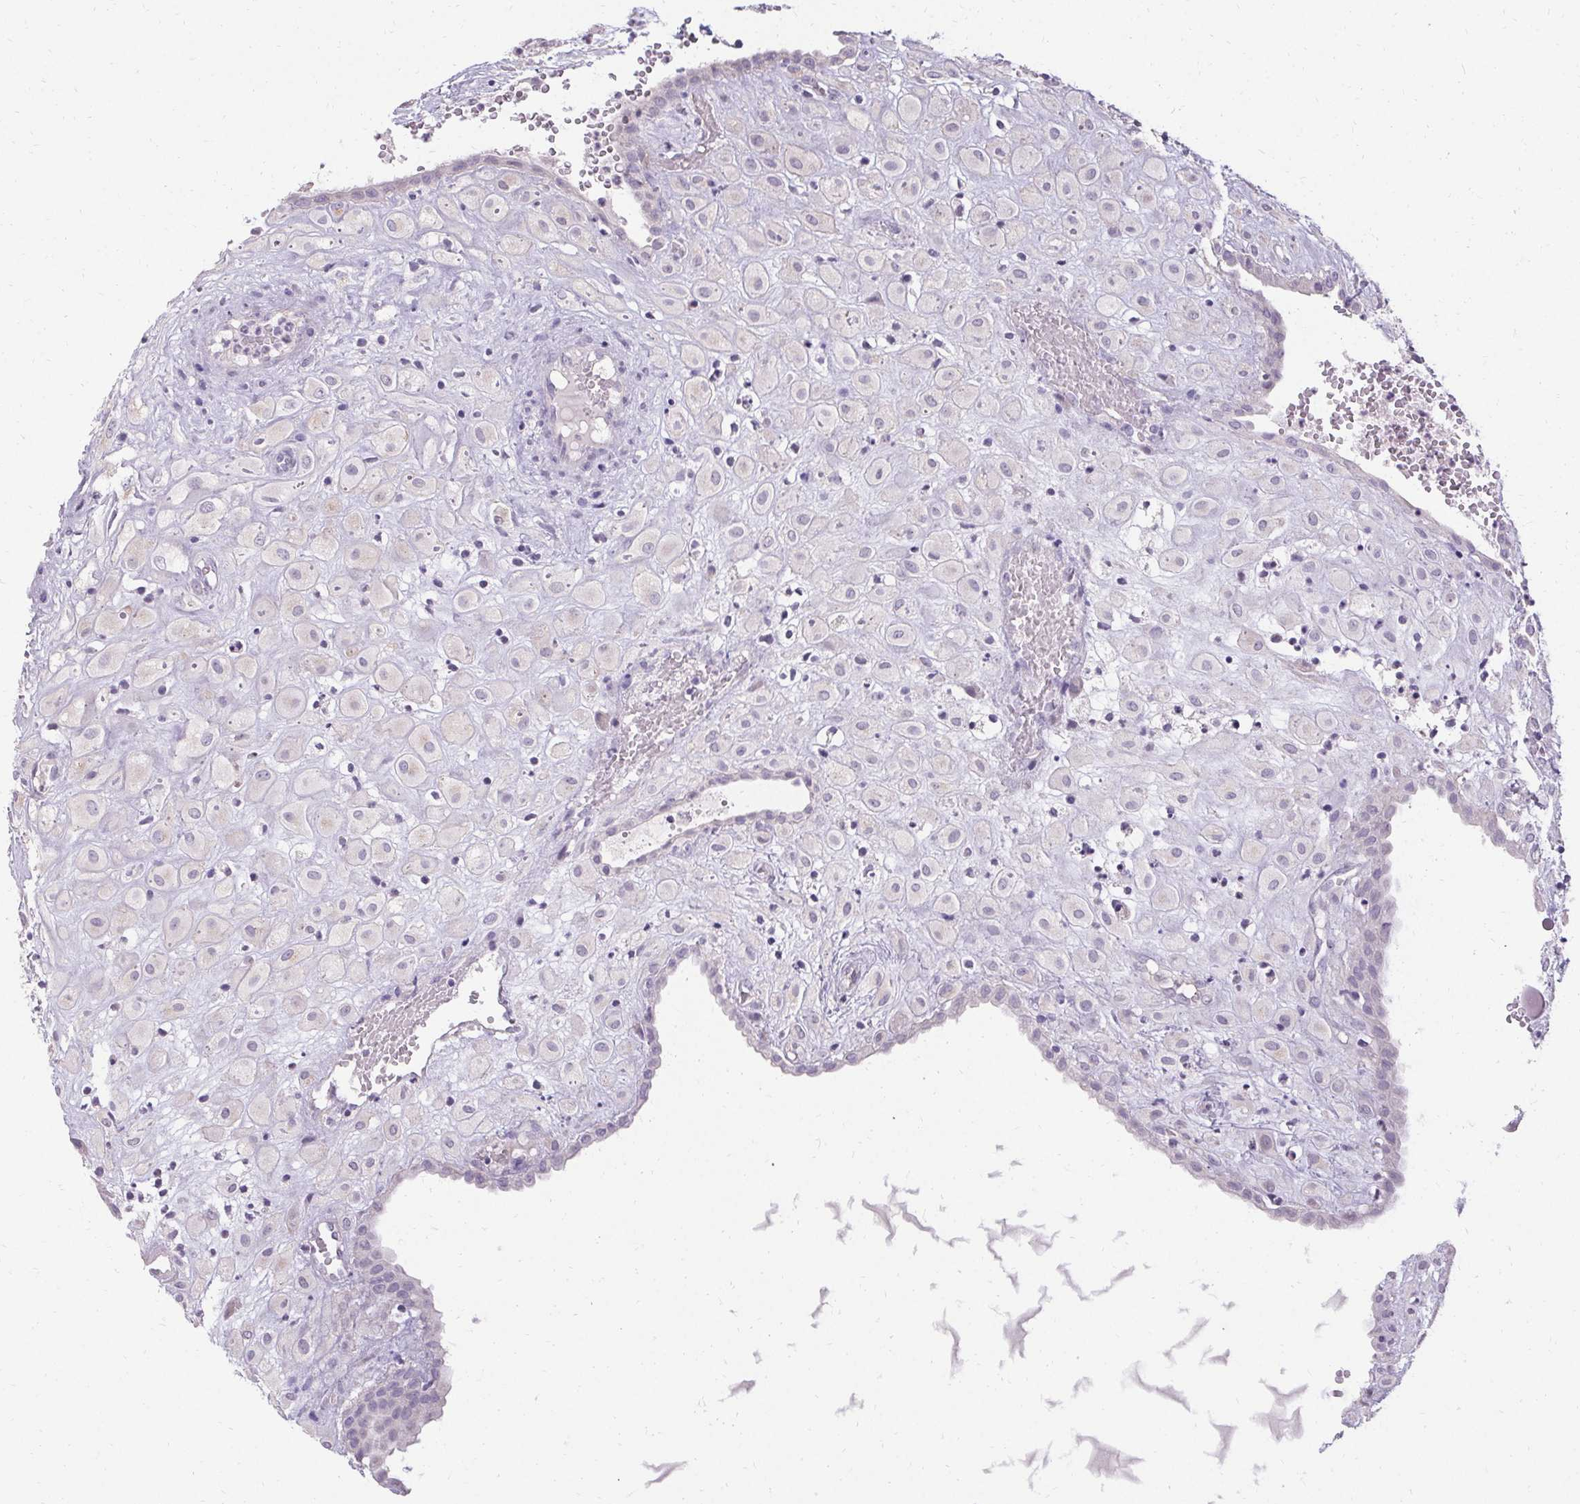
{"staining": {"intensity": "negative", "quantity": "none", "location": "none"}, "tissue": "placenta", "cell_type": "Decidual cells", "image_type": "normal", "snomed": [{"axis": "morphology", "description": "Normal tissue, NOS"}, {"axis": "topography", "description": "Placenta"}], "caption": "The IHC photomicrograph has no significant positivity in decidual cells of placenta.", "gene": "HSD17B3", "patient": {"sex": "female", "age": 24}}